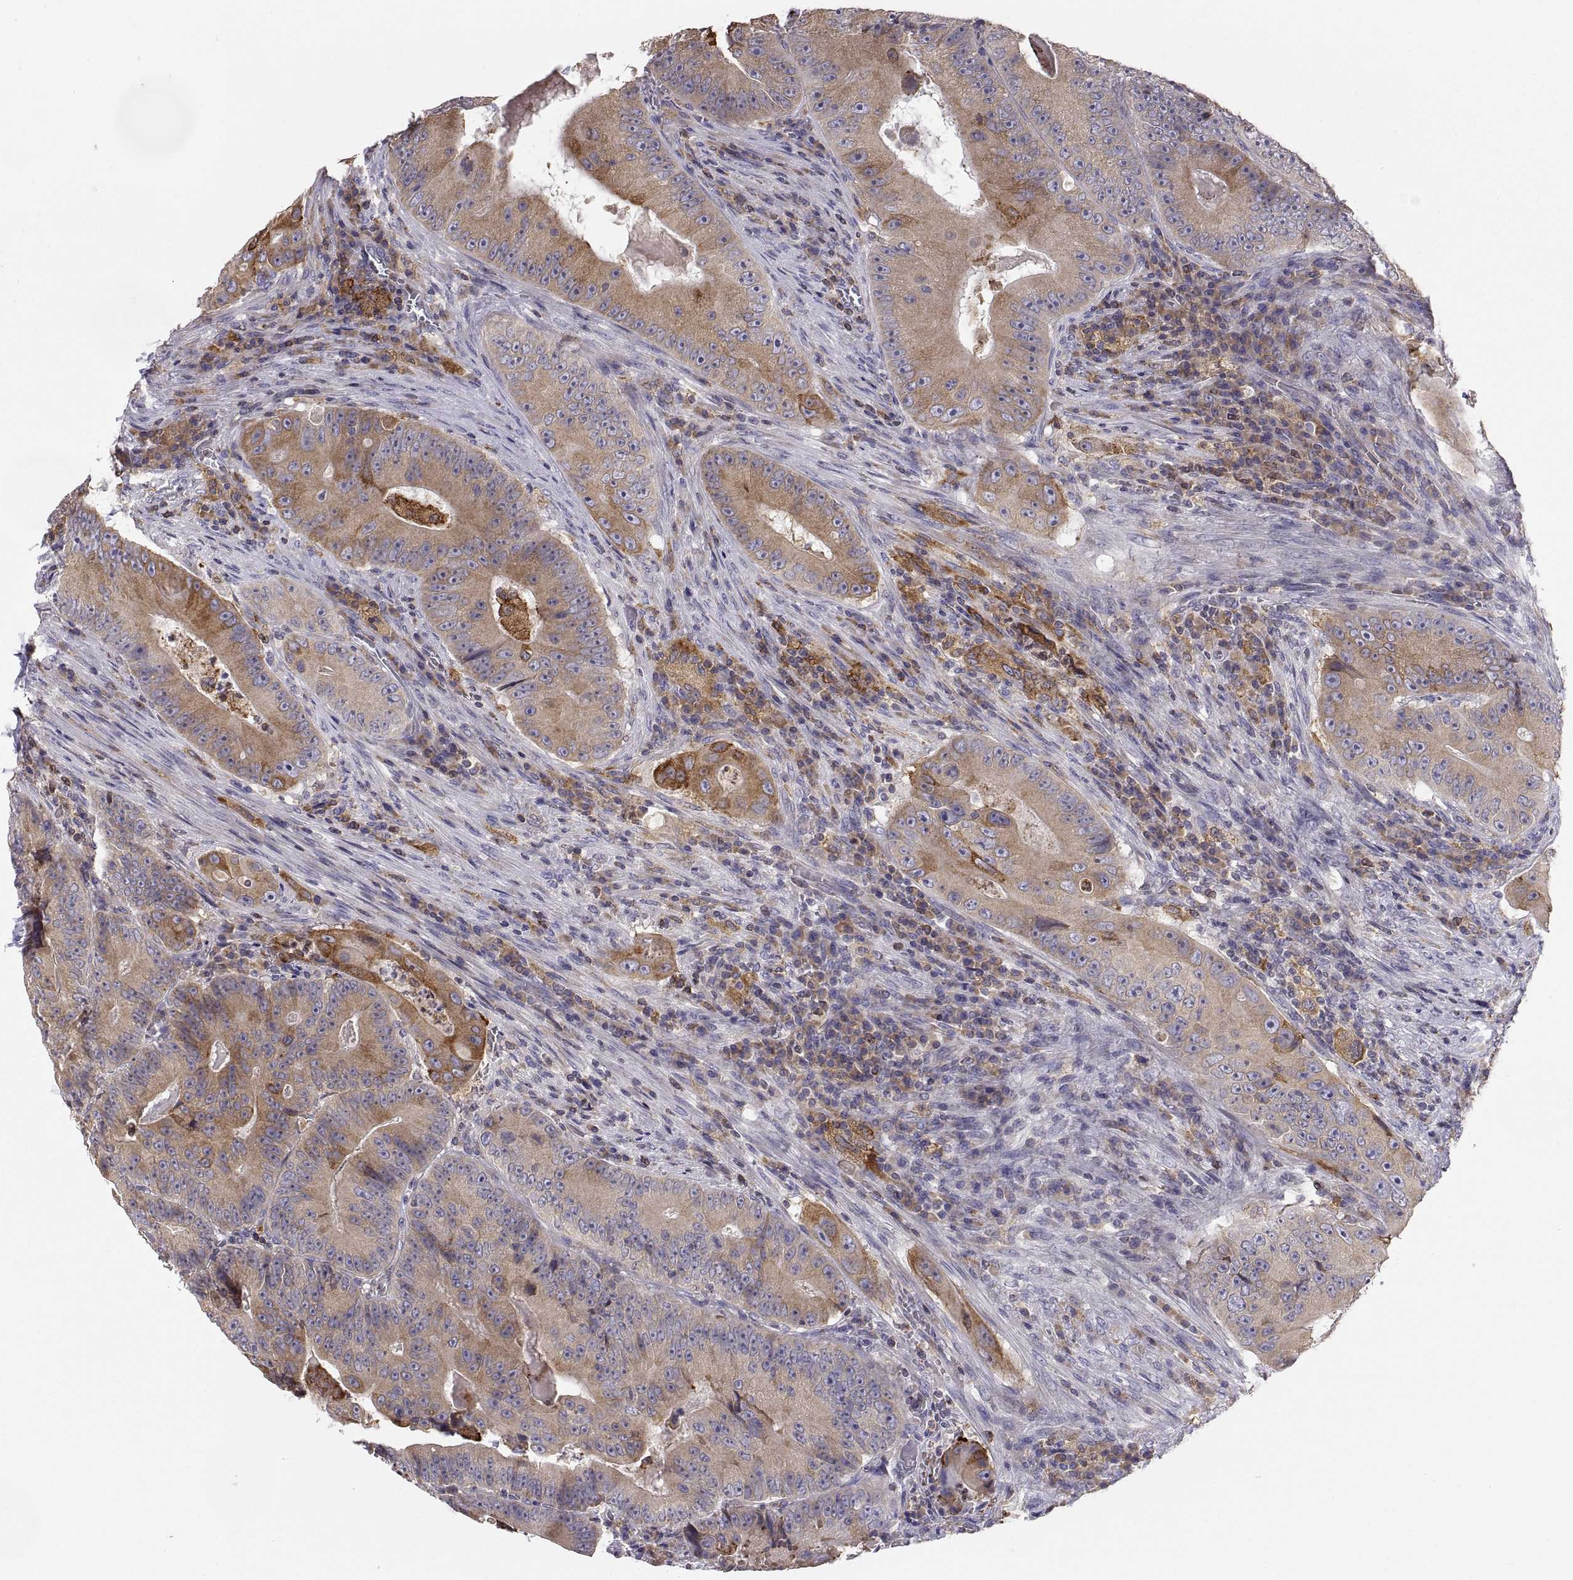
{"staining": {"intensity": "moderate", "quantity": "<25%", "location": "cytoplasmic/membranous"}, "tissue": "colorectal cancer", "cell_type": "Tumor cells", "image_type": "cancer", "snomed": [{"axis": "morphology", "description": "Adenocarcinoma, NOS"}, {"axis": "topography", "description": "Colon"}], "caption": "Human colorectal cancer stained for a protein (brown) shows moderate cytoplasmic/membranous positive expression in approximately <25% of tumor cells.", "gene": "ERO1A", "patient": {"sex": "female", "age": 86}}